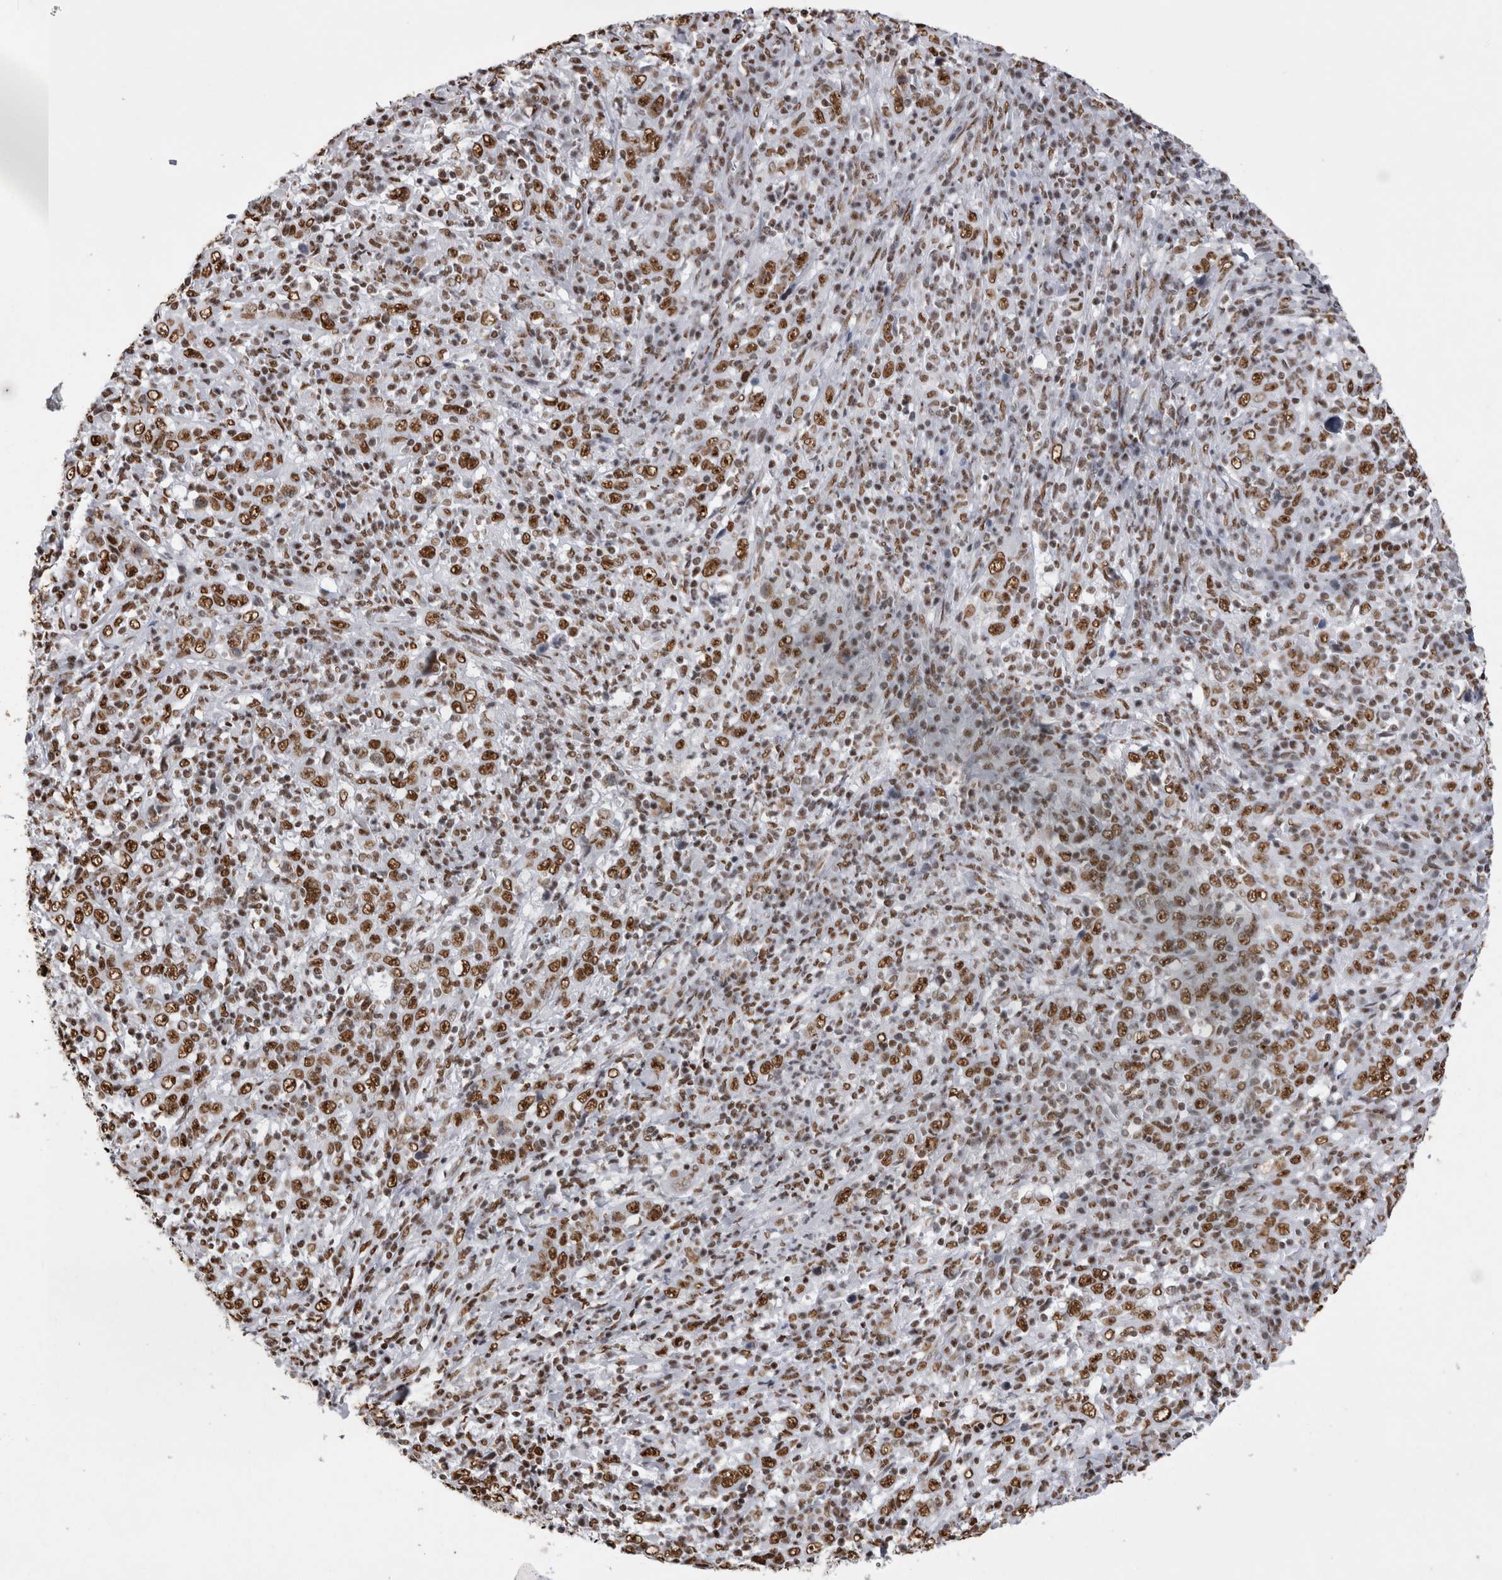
{"staining": {"intensity": "strong", "quantity": ">75%", "location": "nuclear"}, "tissue": "cervical cancer", "cell_type": "Tumor cells", "image_type": "cancer", "snomed": [{"axis": "morphology", "description": "Squamous cell carcinoma, NOS"}, {"axis": "topography", "description": "Cervix"}], "caption": "Cervical cancer (squamous cell carcinoma) was stained to show a protein in brown. There is high levels of strong nuclear staining in about >75% of tumor cells. The protein of interest is shown in brown color, while the nuclei are stained blue.", "gene": "ALPK3", "patient": {"sex": "female", "age": 46}}